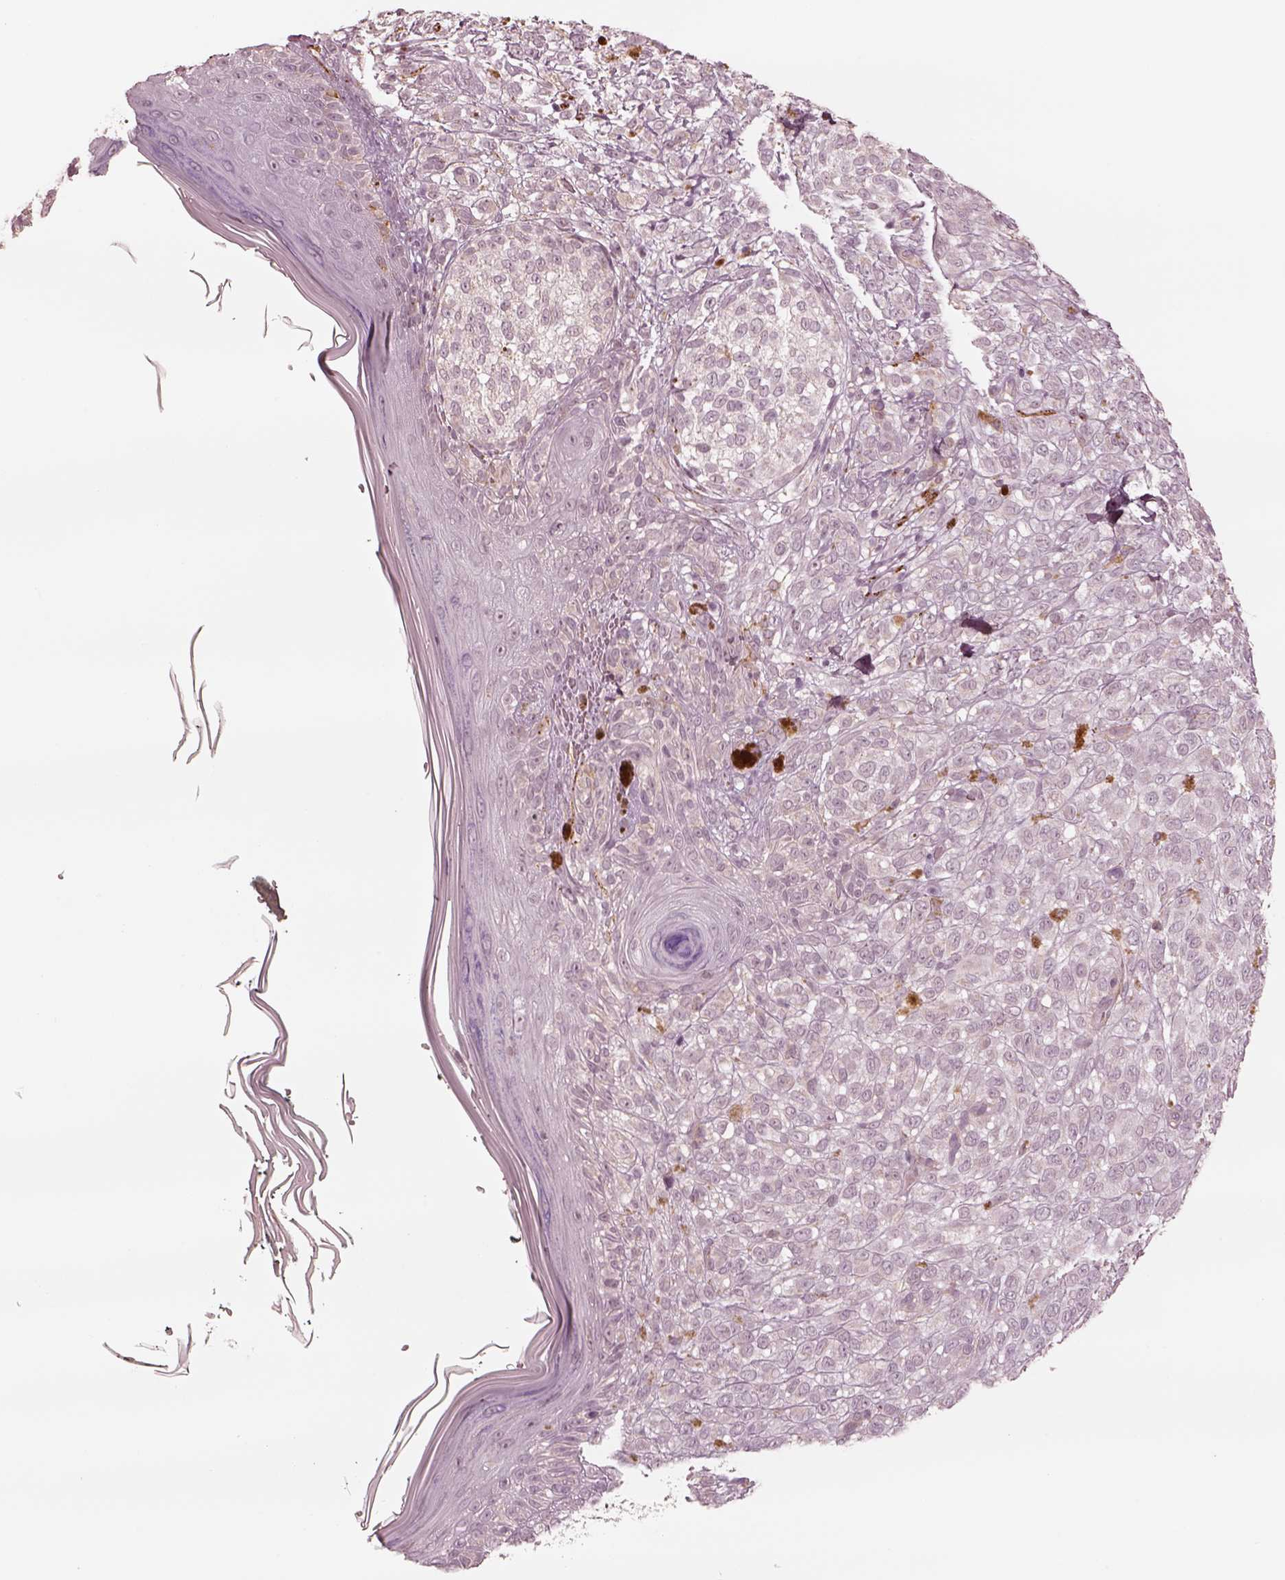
{"staining": {"intensity": "negative", "quantity": "none", "location": "none"}, "tissue": "melanoma", "cell_type": "Tumor cells", "image_type": "cancer", "snomed": [{"axis": "morphology", "description": "Malignant melanoma, NOS"}, {"axis": "topography", "description": "Skin"}], "caption": "A high-resolution image shows IHC staining of melanoma, which reveals no significant expression in tumor cells.", "gene": "DNAAF9", "patient": {"sex": "female", "age": 86}}